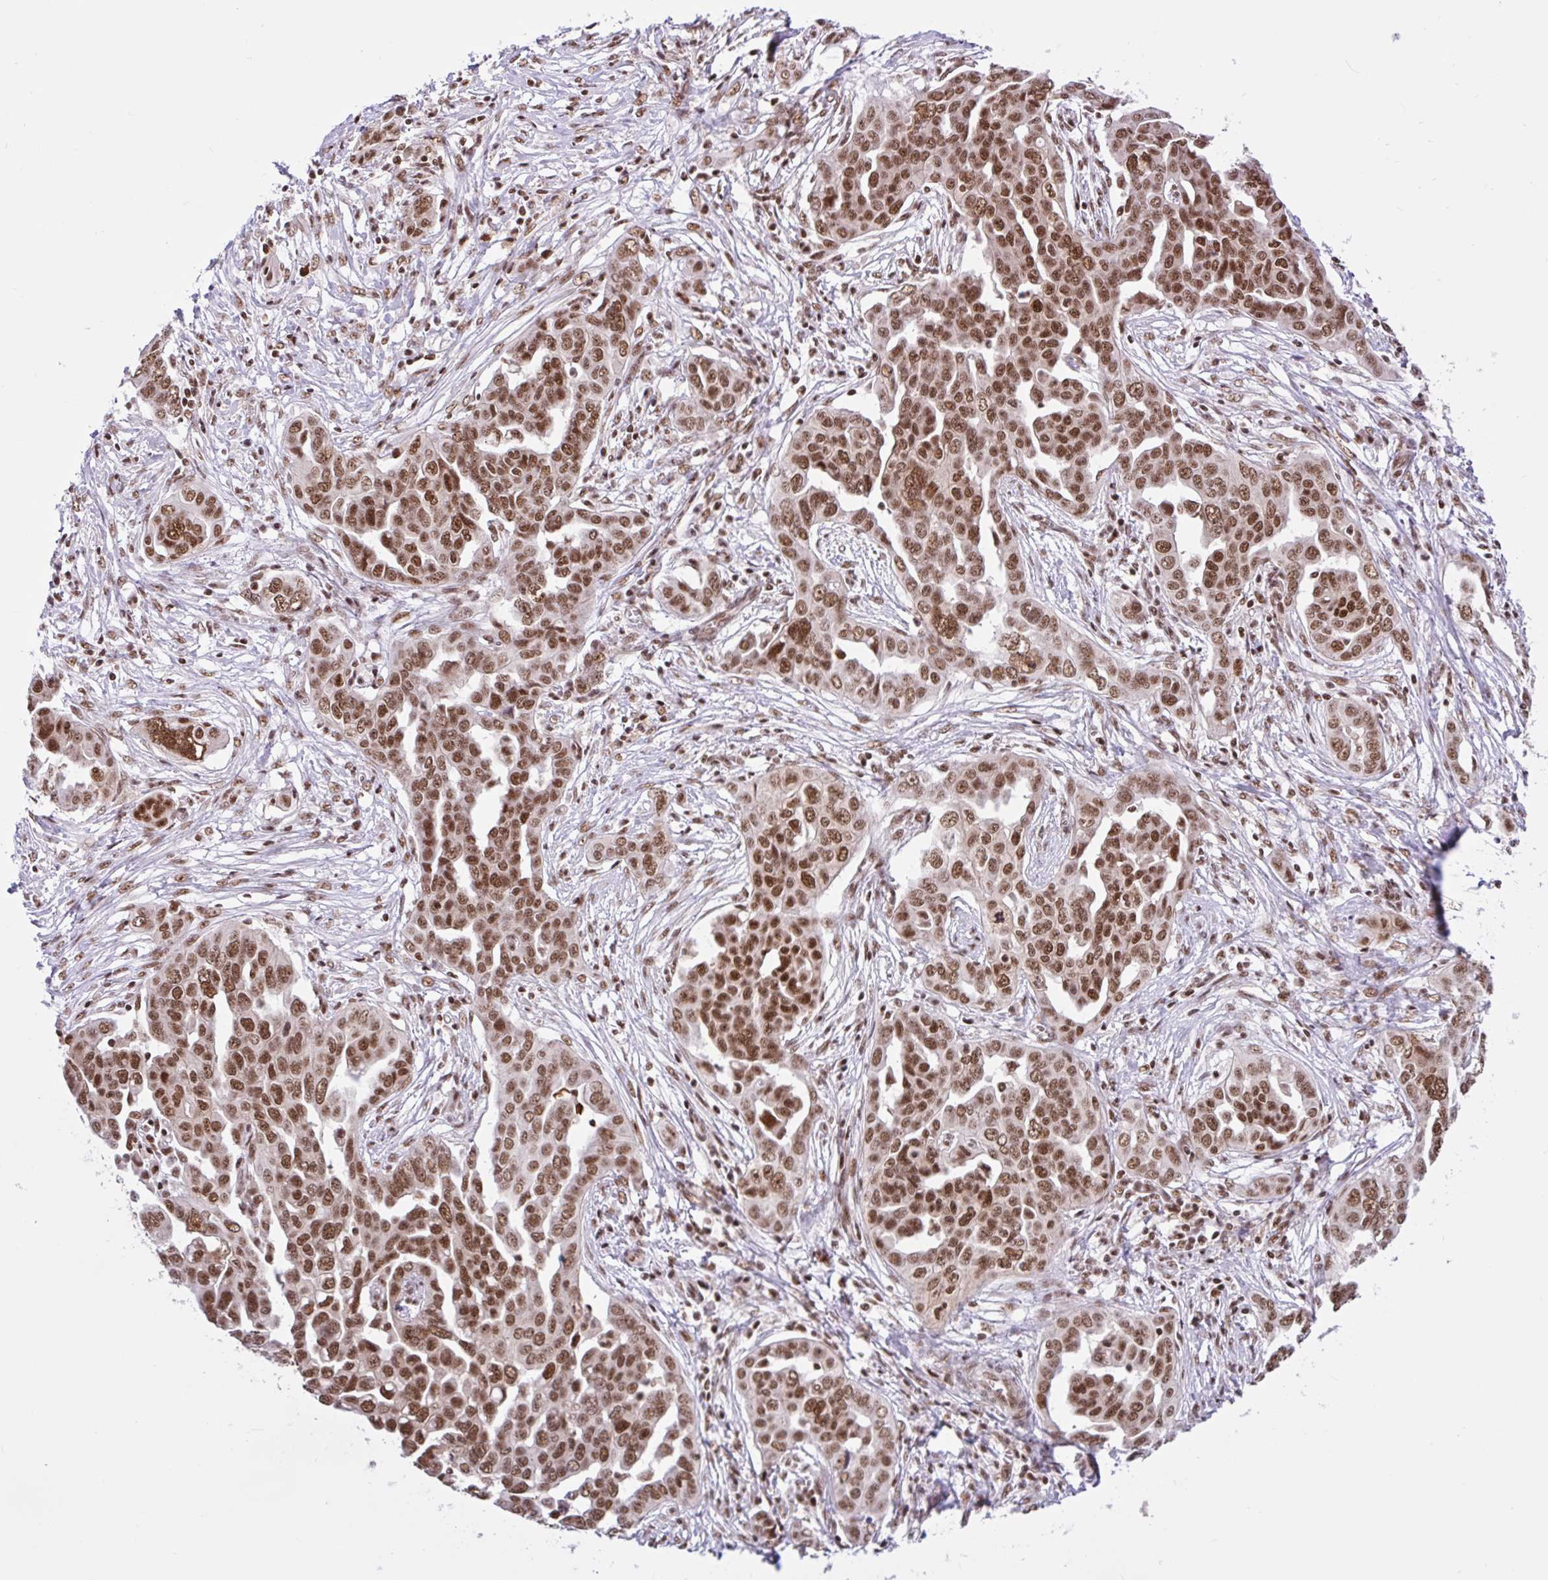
{"staining": {"intensity": "moderate", "quantity": ">75%", "location": "nuclear"}, "tissue": "ovarian cancer", "cell_type": "Tumor cells", "image_type": "cancer", "snomed": [{"axis": "morphology", "description": "Cystadenocarcinoma, serous, NOS"}, {"axis": "topography", "description": "Ovary"}], "caption": "Tumor cells reveal medium levels of moderate nuclear staining in about >75% of cells in human ovarian cancer (serous cystadenocarcinoma).", "gene": "CCDC12", "patient": {"sex": "female", "age": 59}}